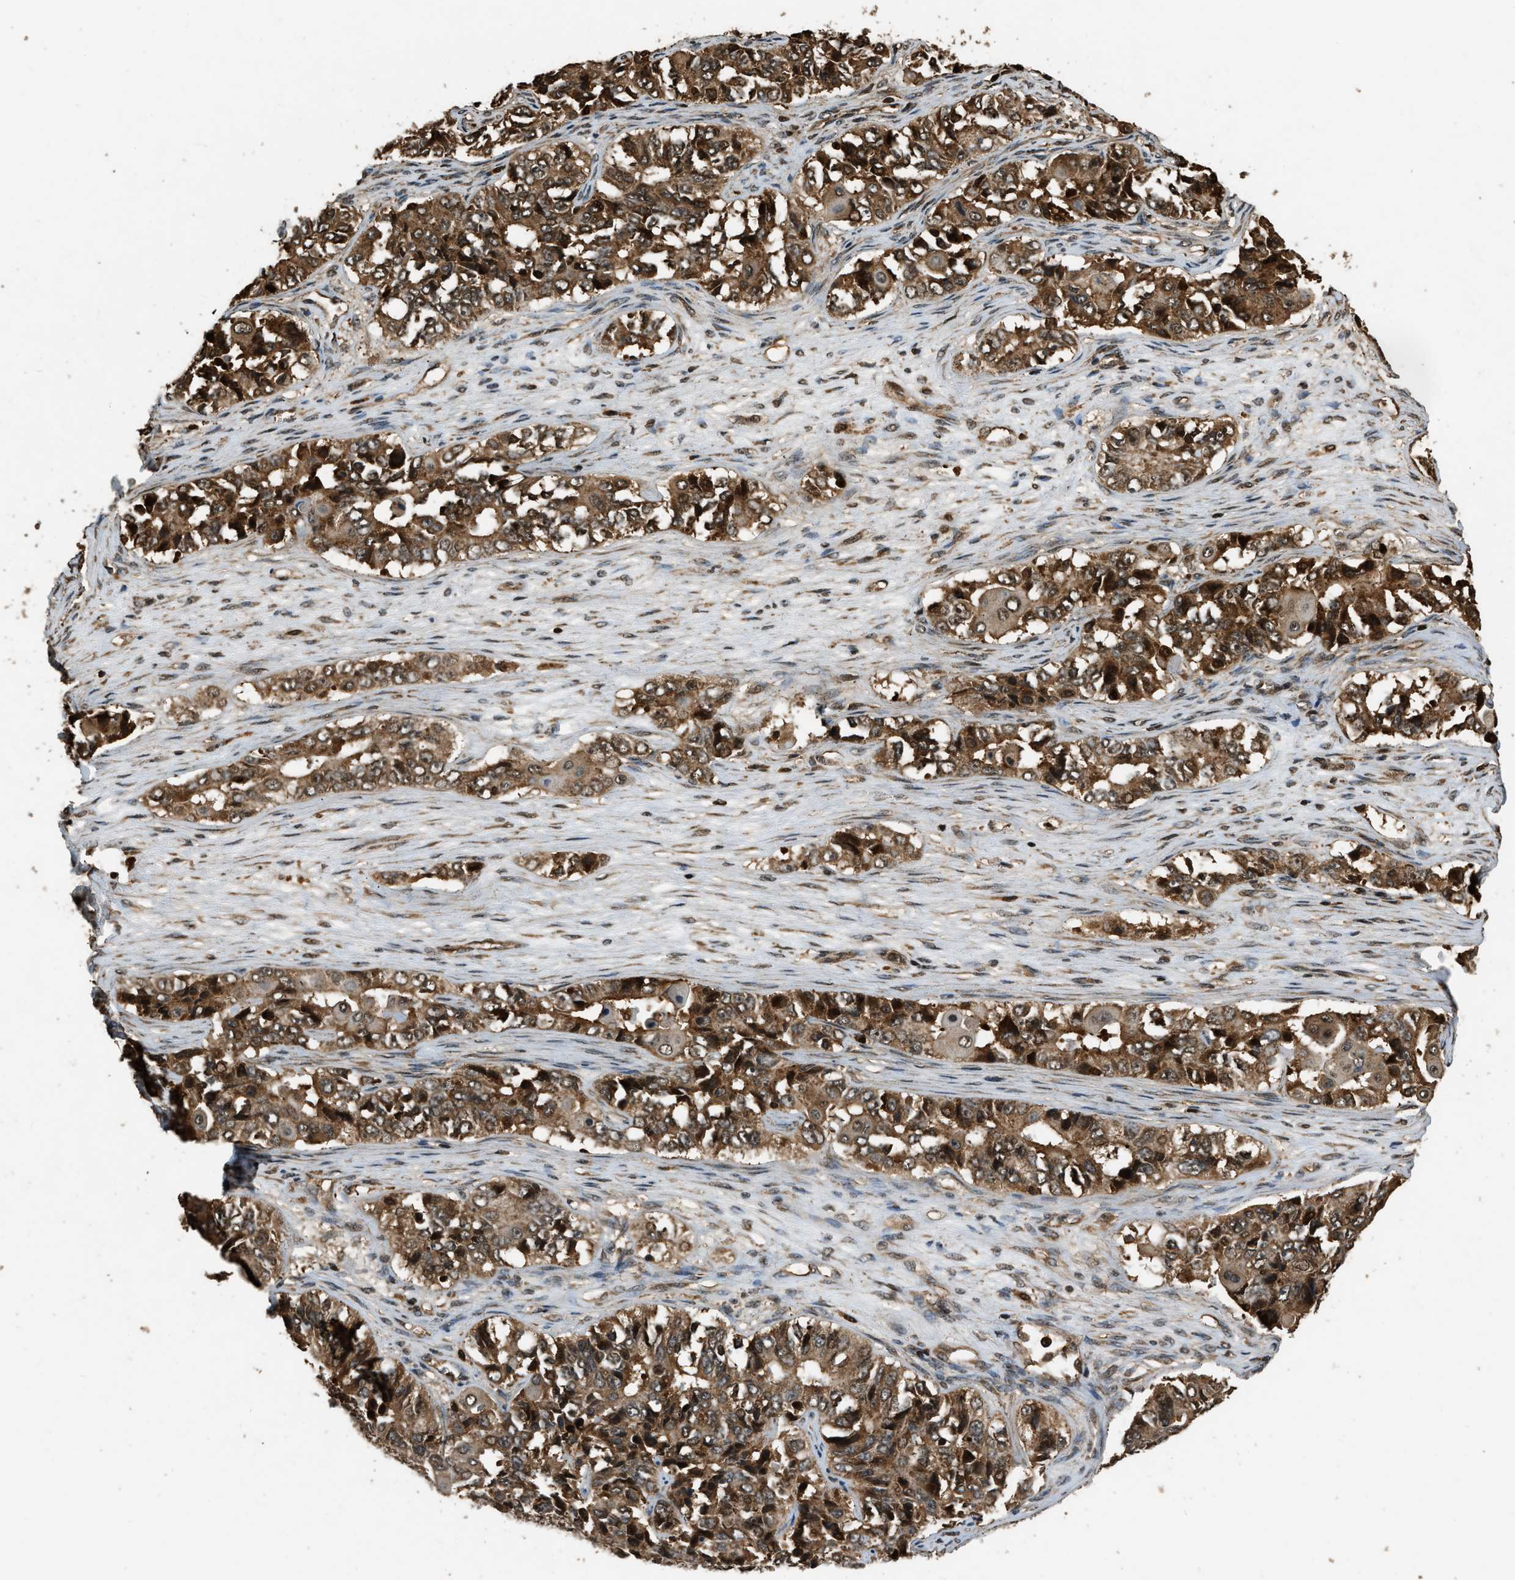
{"staining": {"intensity": "moderate", "quantity": ">75%", "location": "cytoplasmic/membranous"}, "tissue": "ovarian cancer", "cell_type": "Tumor cells", "image_type": "cancer", "snomed": [{"axis": "morphology", "description": "Carcinoma, endometroid"}, {"axis": "topography", "description": "Ovary"}], "caption": "Endometroid carcinoma (ovarian) stained with a protein marker demonstrates moderate staining in tumor cells.", "gene": "RAP2A", "patient": {"sex": "female", "age": 51}}